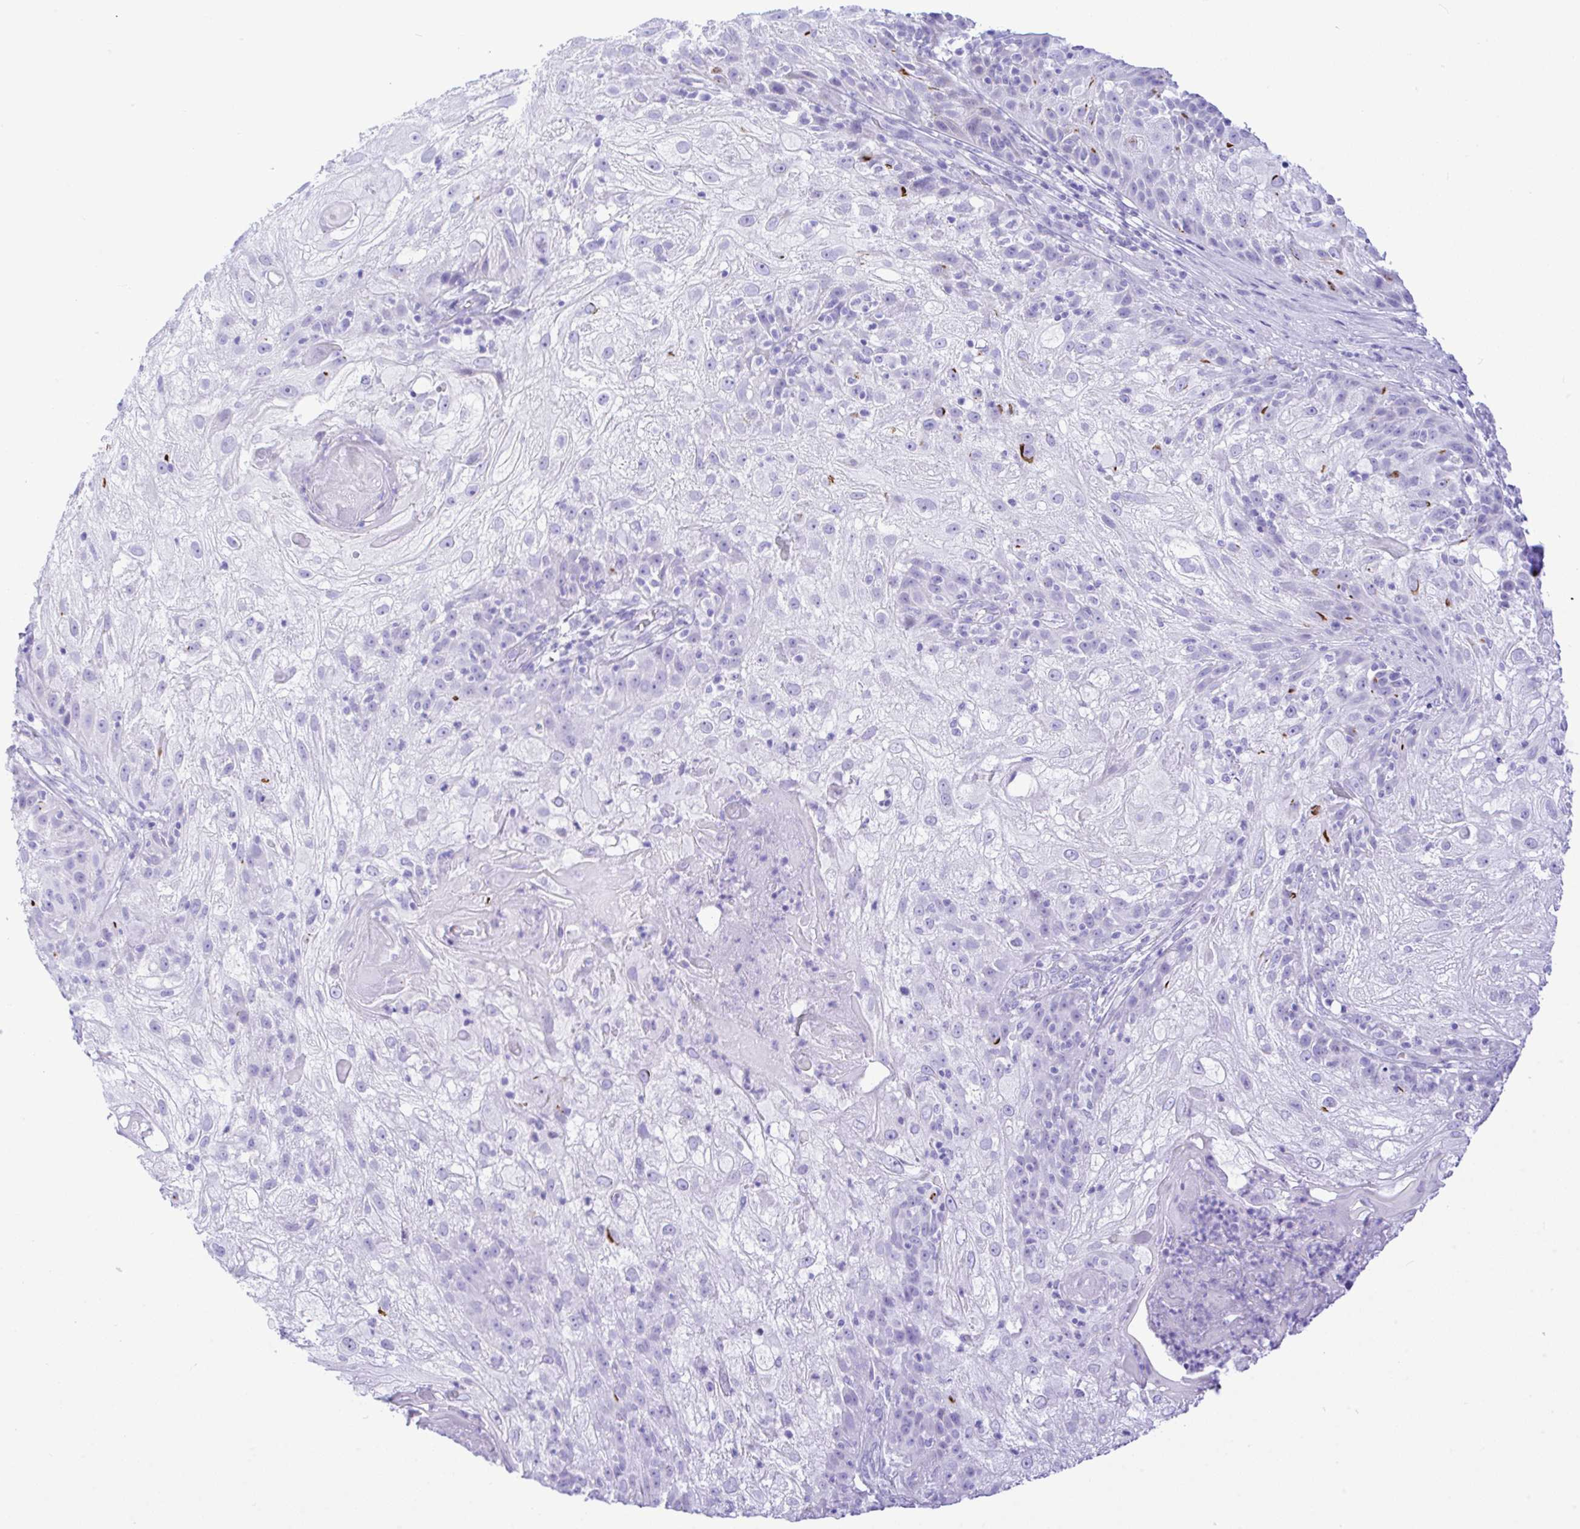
{"staining": {"intensity": "negative", "quantity": "none", "location": "none"}, "tissue": "skin cancer", "cell_type": "Tumor cells", "image_type": "cancer", "snomed": [{"axis": "morphology", "description": "Normal tissue, NOS"}, {"axis": "morphology", "description": "Squamous cell carcinoma, NOS"}, {"axis": "topography", "description": "Skin"}], "caption": "Photomicrograph shows no protein positivity in tumor cells of skin squamous cell carcinoma tissue.", "gene": "SELENOV", "patient": {"sex": "female", "age": 83}}